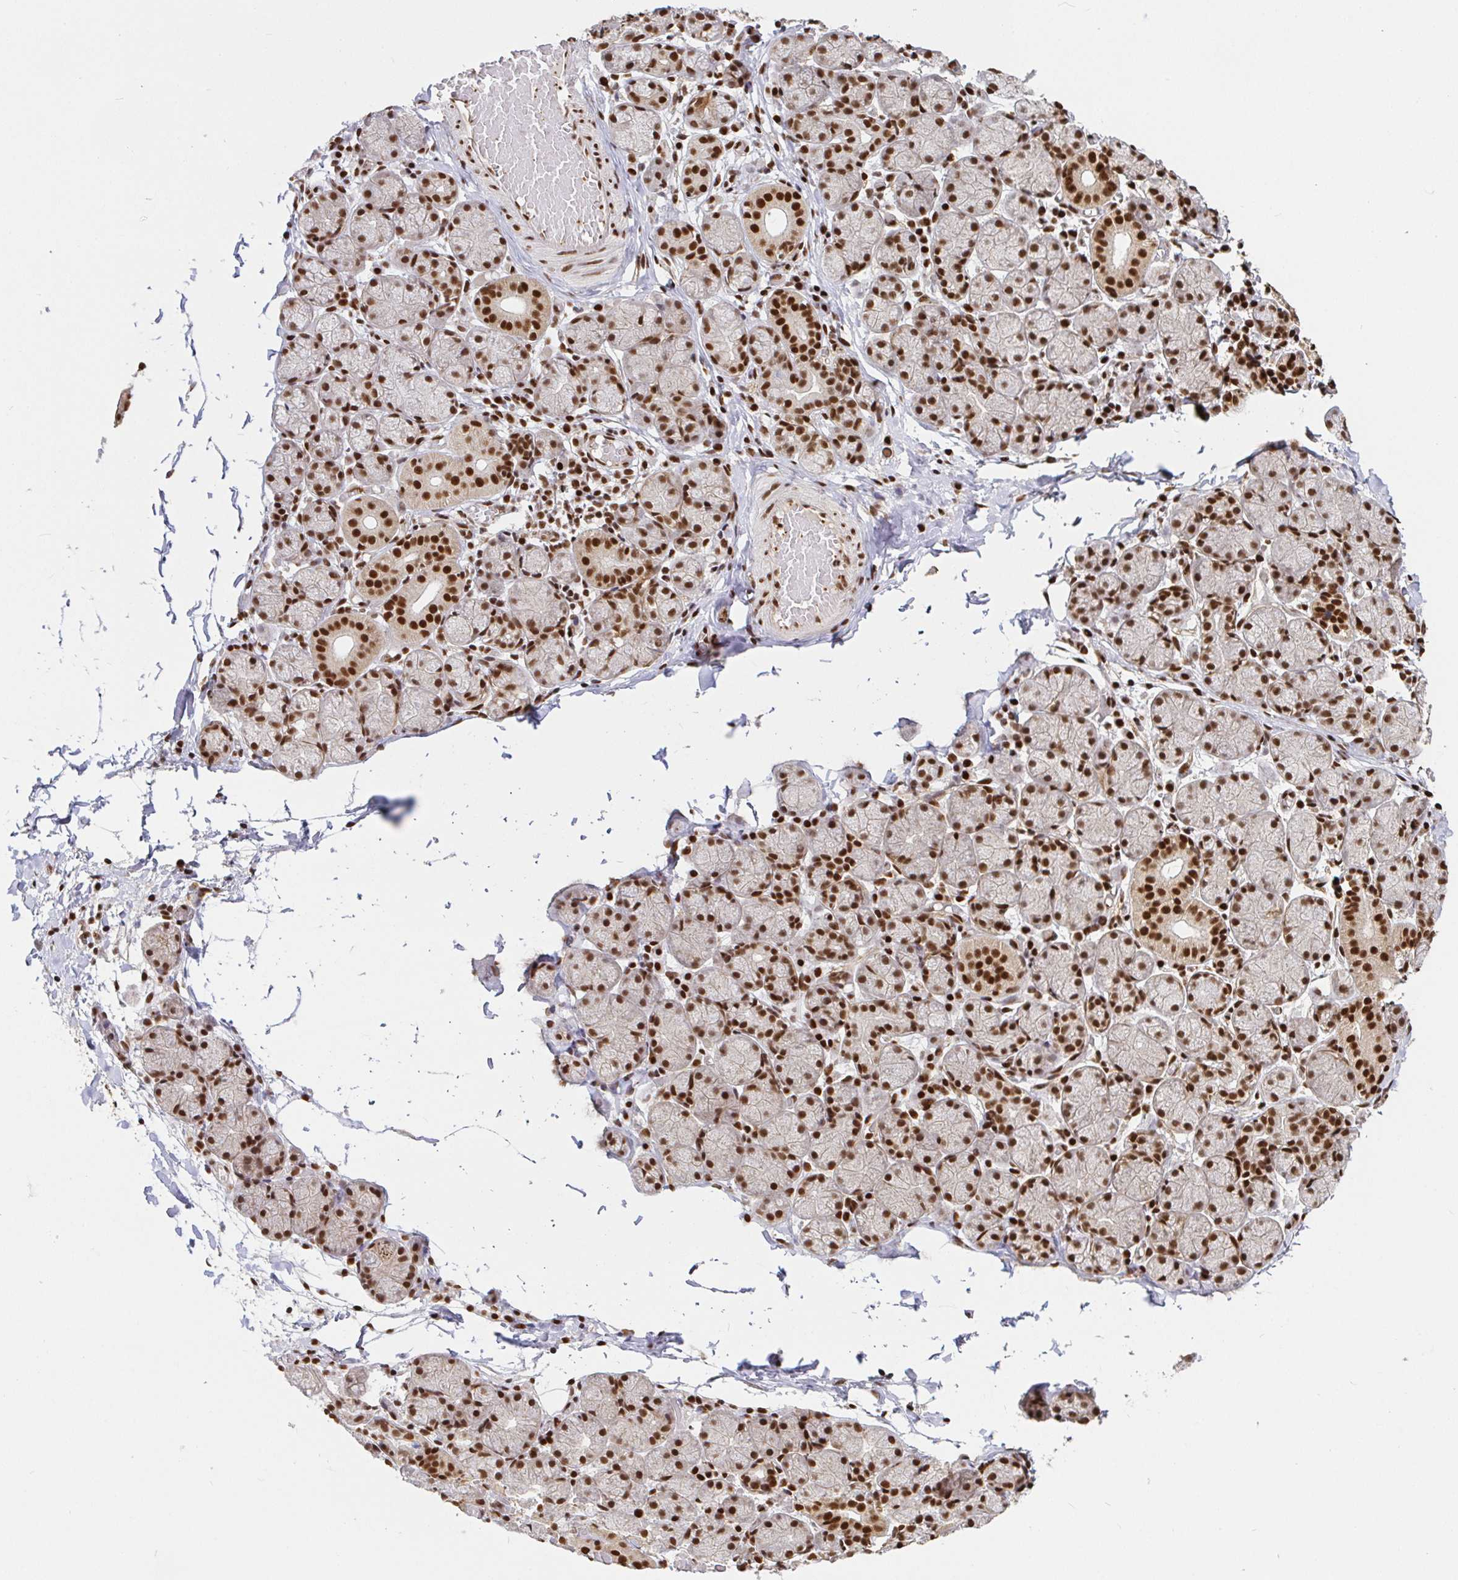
{"staining": {"intensity": "strong", "quantity": ">75%", "location": "nuclear"}, "tissue": "salivary gland", "cell_type": "Glandular cells", "image_type": "normal", "snomed": [{"axis": "morphology", "description": "Normal tissue, NOS"}, {"axis": "topography", "description": "Salivary gland"}], "caption": "Salivary gland stained with IHC demonstrates strong nuclear positivity in approximately >75% of glandular cells. (IHC, brightfield microscopy, high magnification).", "gene": "SP3", "patient": {"sex": "female", "age": 24}}